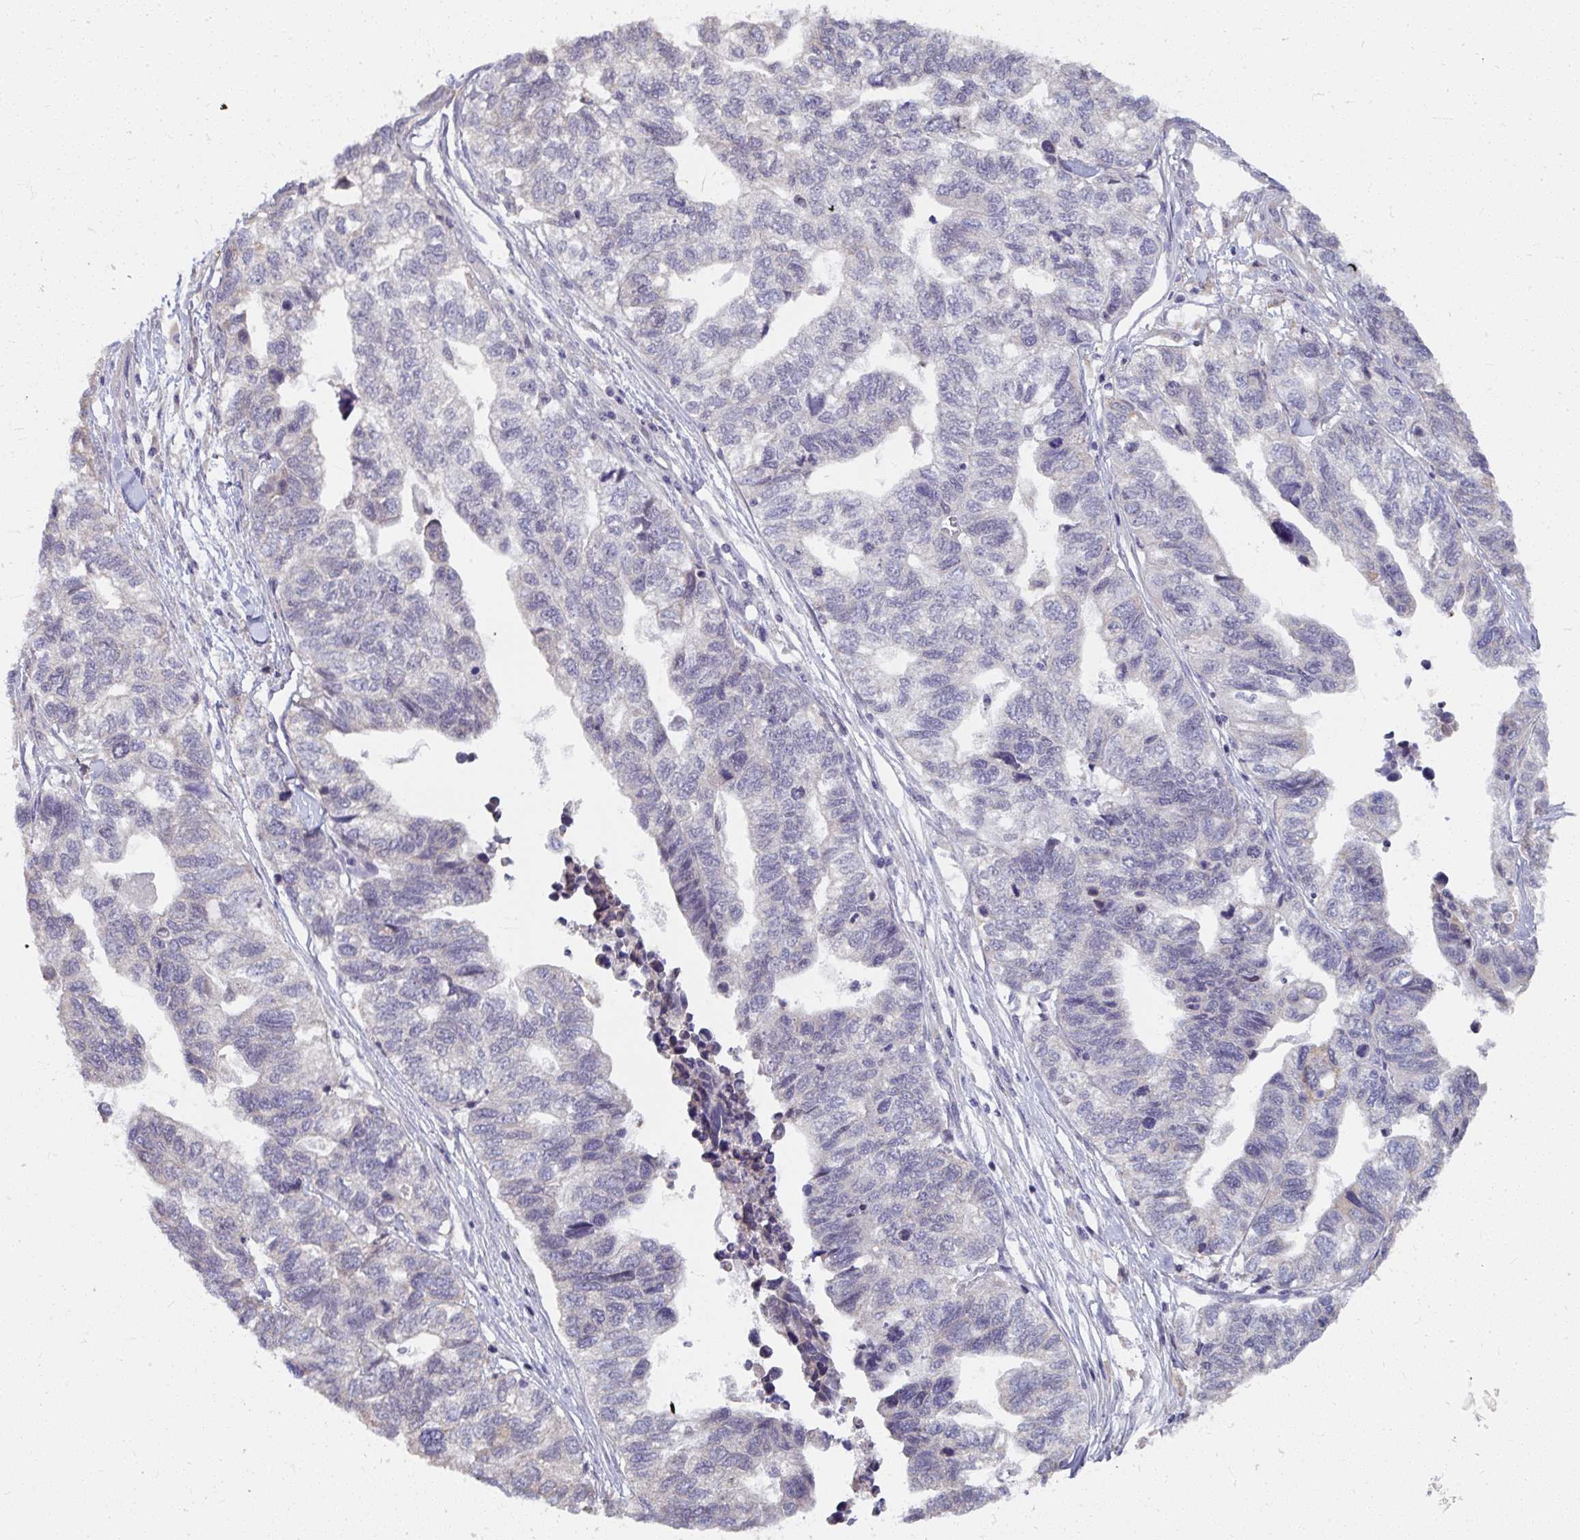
{"staining": {"intensity": "negative", "quantity": "none", "location": "none"}, "tissue": "stomach cancer", "cell_type": "Tumor cells", "image_type": "cancer", "snomed": [{"axis": "morphology", "description": "Adenocarcinoma, NOS"}, {"axis": "topography", "description": "Stomach, upper"}], "caption": "IHC histopathology image of human stomach adenocarcinoma stained for a protein (brown), which demonstrates no staining in tumor cells.", "gene": "NMNAT1", "patient": {"sex": "female", "age": 67}}